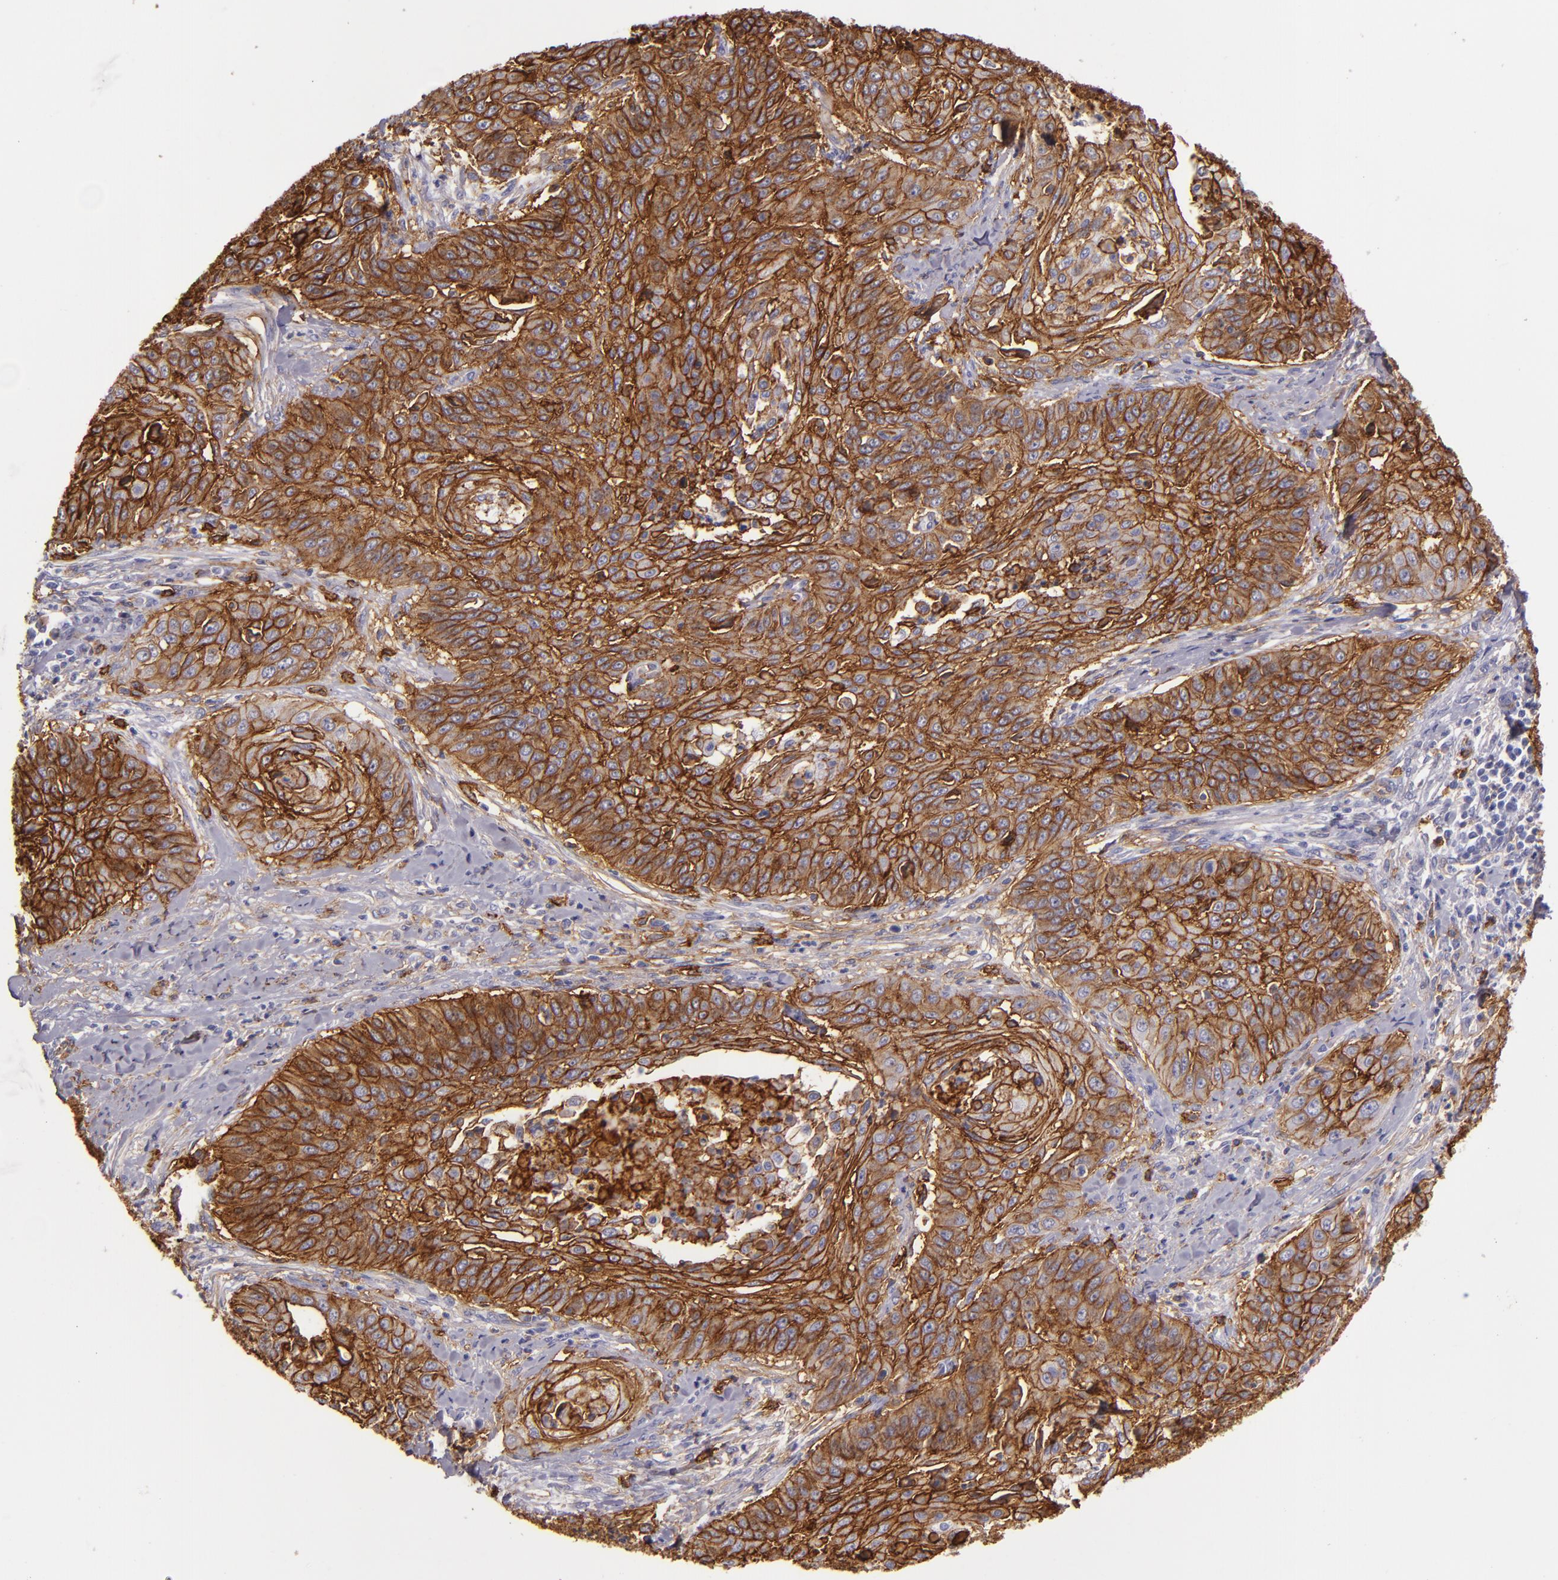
{"staining": {"intensity": "strong", "quantity": ">75%", "location": "cytoplasmic/membranous"}, "tissue": "cervical cancer", "cell_type": "Tumor cells", "image_type": "cancer", "snomed": [{"axis": "morphology", "description": "Squamous cell carcinoma, NOS"}, {"axis": "topography", "description": "Cervix"}], "caption": "Squamous cell carcinoma (cervical) was stained to show a protein in brown. There is high levels of strong cytoplasmic/membranous expression in about >75% of tumor cells.", "gene": "CD9", "patient": {"sex": "female", "age": 64}}